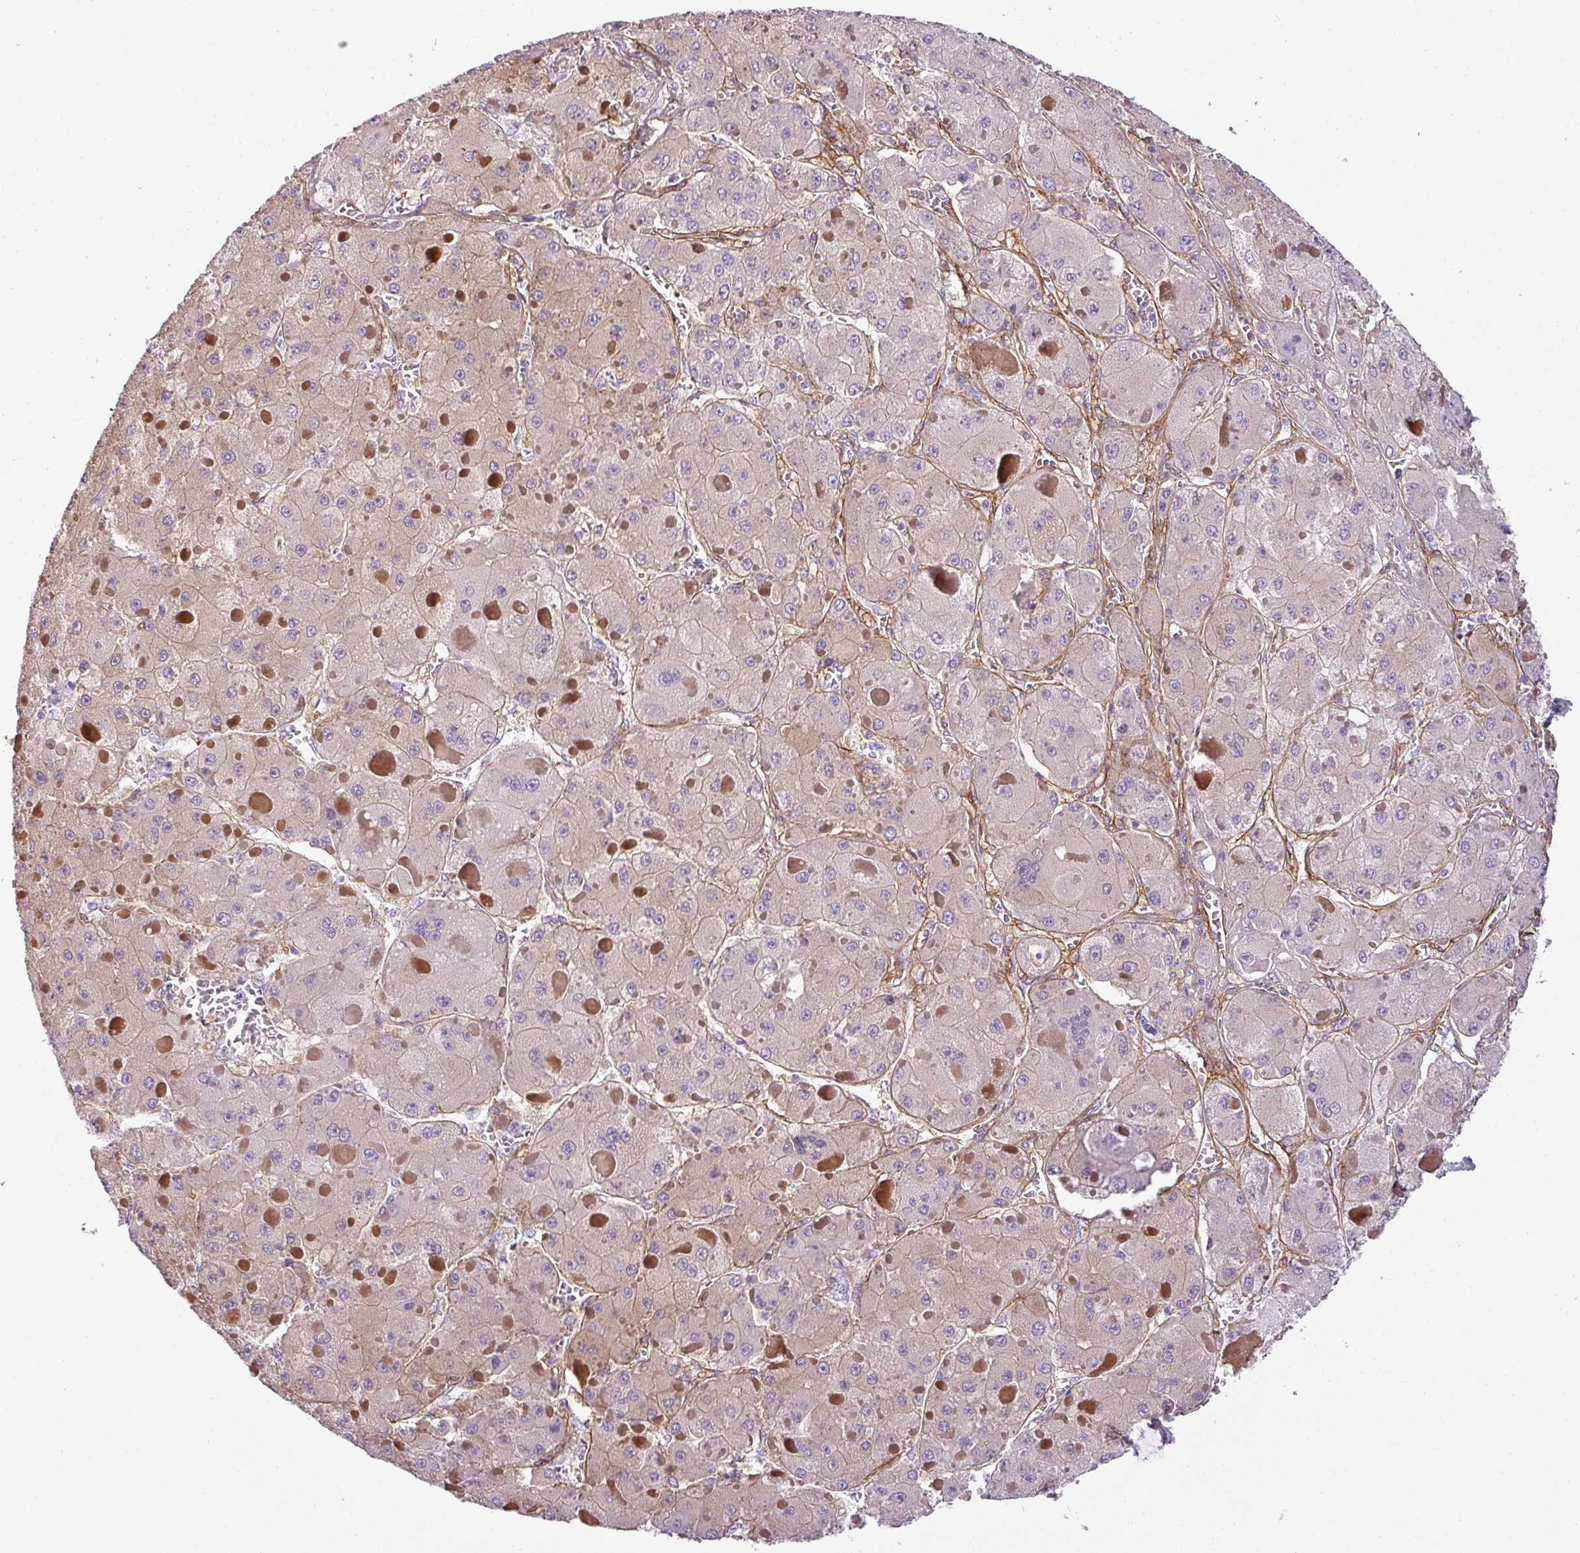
{"staining": {"intensity": "weak", "quantity": "25%-75%", "location": "cytoplasmic/membranous"}, "tissue": "liver cancer", "cell_type": "Tumor cells", "image_type": "cancer", "snomed": [{"axis": "morphology", "description": "Carcinoma, Hepatocellular, NOS"}, {"axis": "topography", "description": "Liver"}], "caption": "Tumor cells exhibit weak cytoplasmic/membranous staining in approximately 25%-75% of cells in hepatocellular carcinoma (liver).", "gene": "PARD6G", "patient": {"sex": "female", "age": 73}}